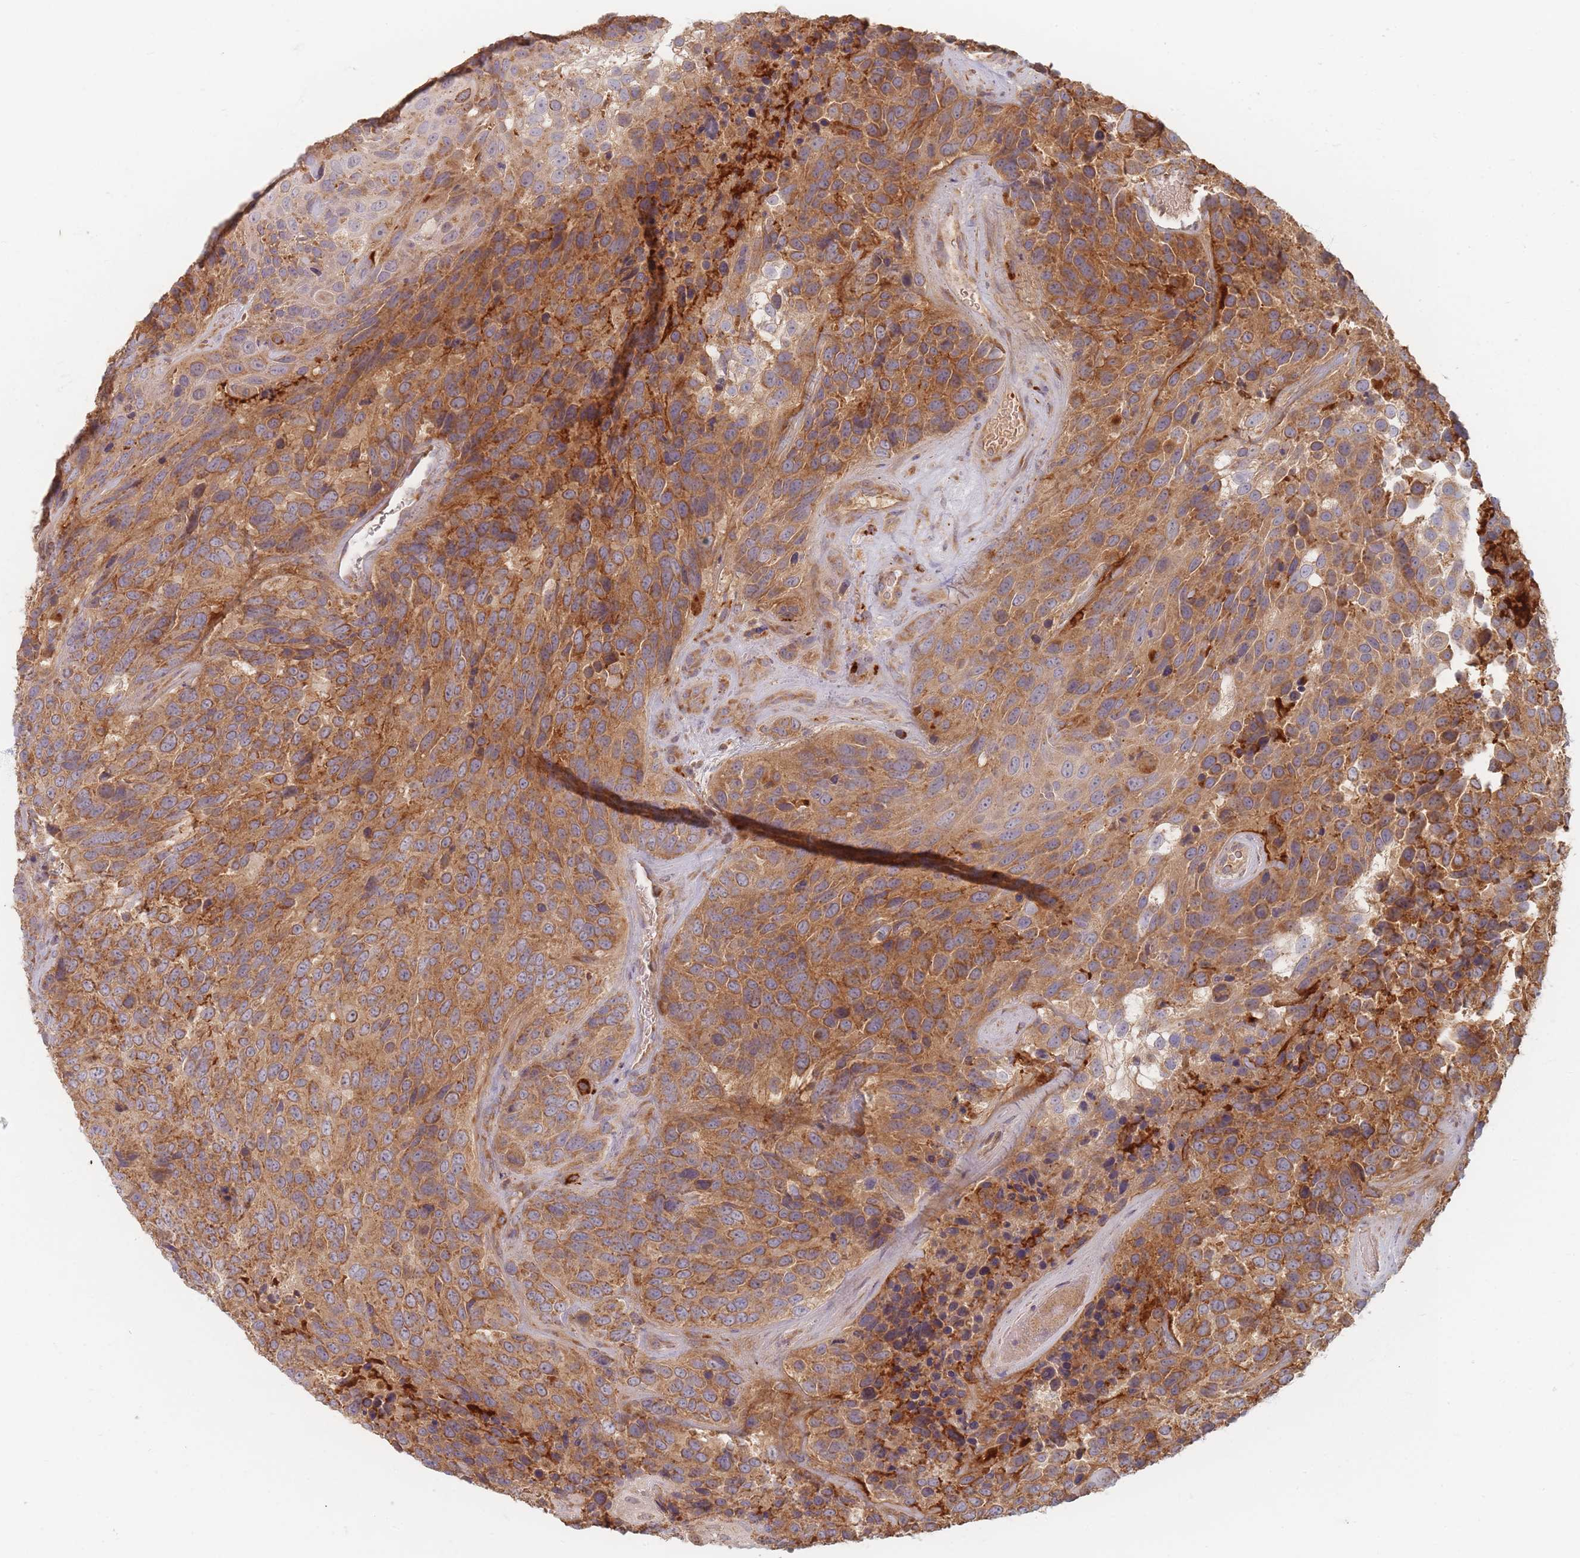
{"staining": {"intensity": "moderate", "quantity": ">75%", "location": "cytoplasmic/membranous"}, "tissue": "urothelial cancer", "cell_type": "Tumor cells", "image_type": "cancer", "snomed": [{"axis": "morphology", "description": "Urothelial carcinoma, High grade"}, {"axis": "topography", "description": "Urinary bladder"}], "caption": "The photomicrograph demonstrates staining of urothelial cancer, revealing moderate cytoplasmic/membranous protein positivity (brown color) within tumor cells.", "gene": "SLC35F3", "patient": {"sex": "female", "age": 70}}